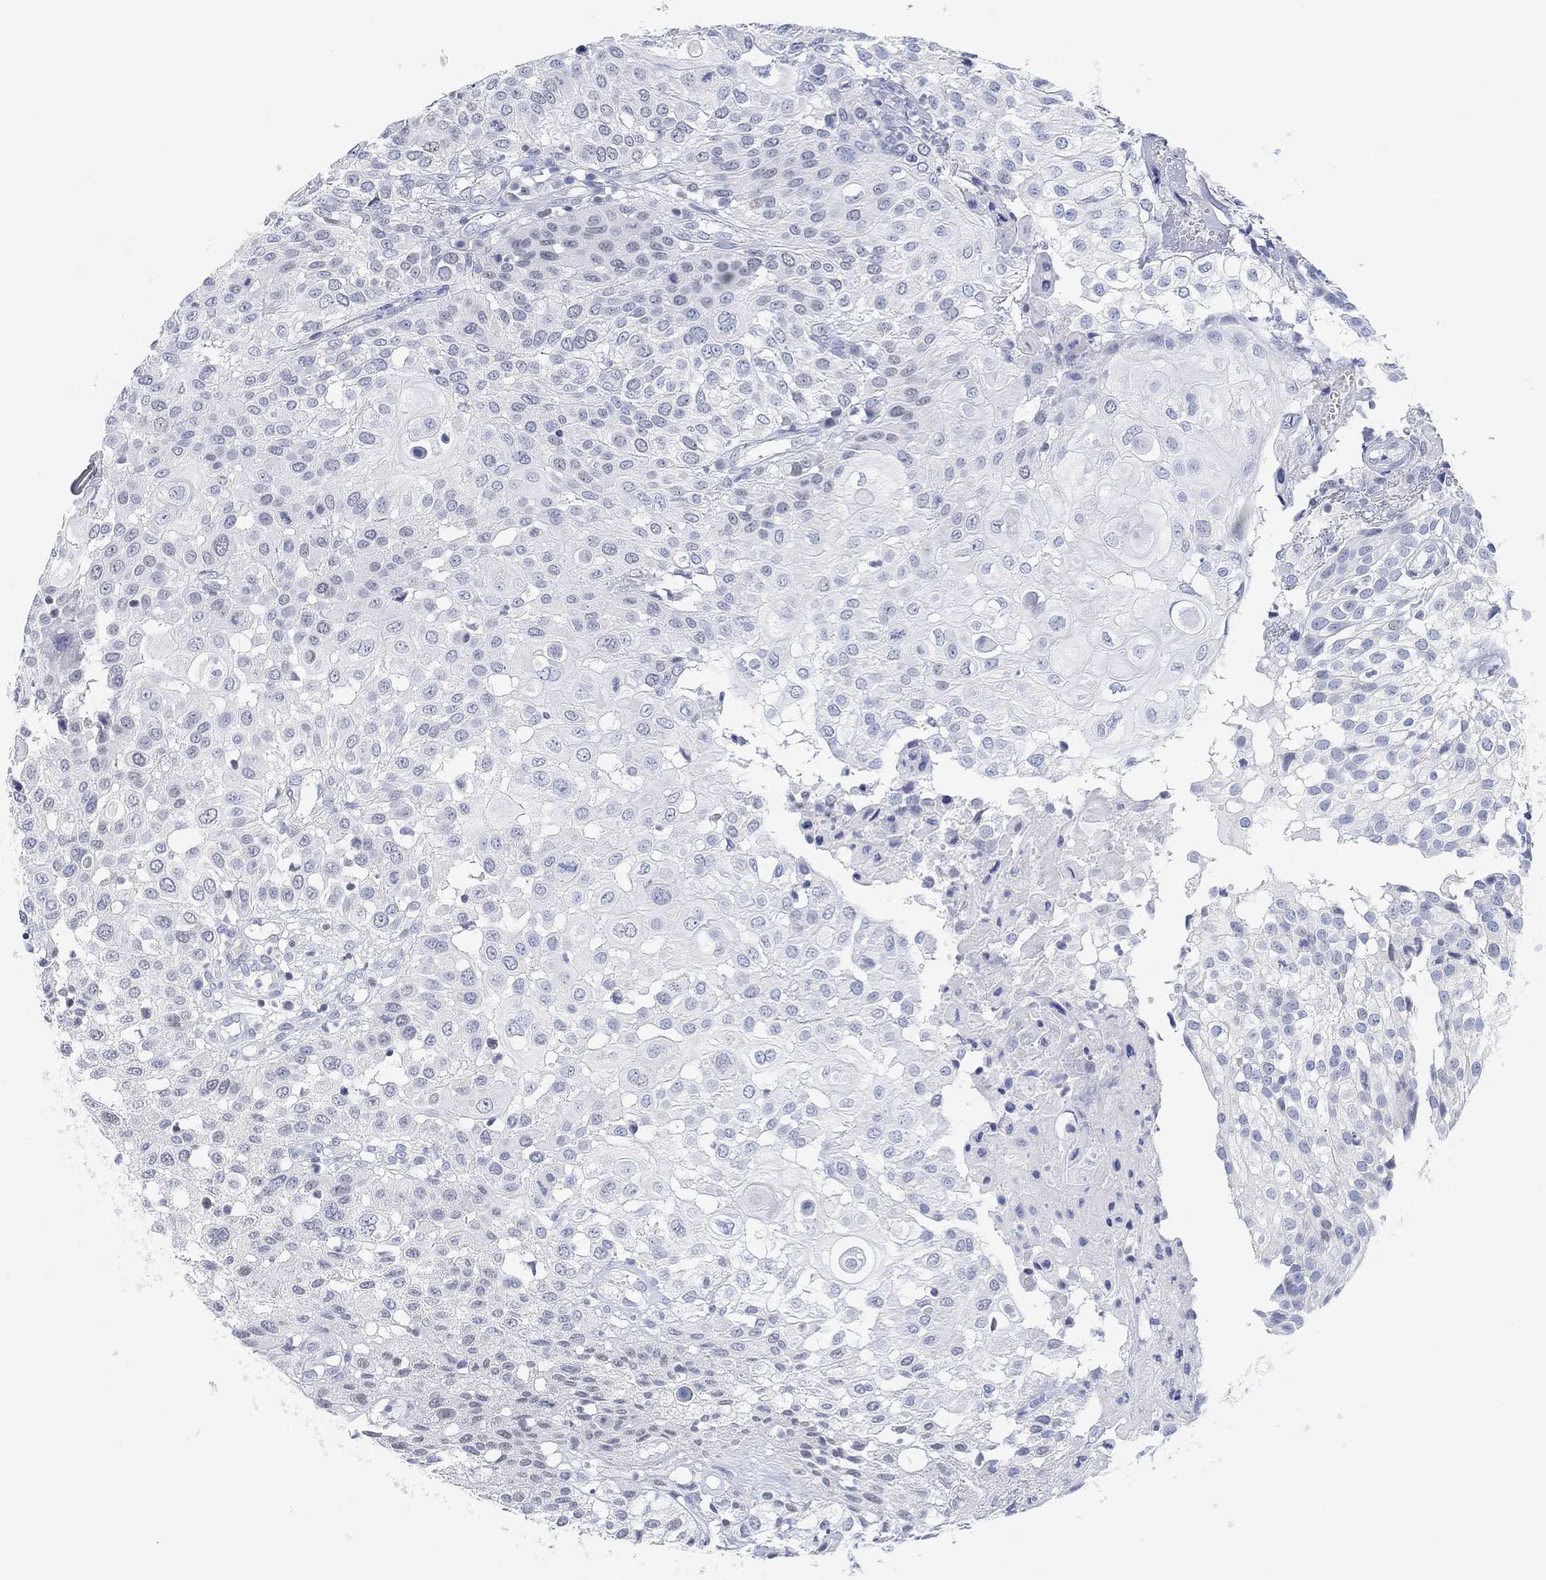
{"staining": {"intensity": "negative", "quantity": "none", "location": "none"}, "tissue": "urothelial cancer", "cell_type": "Tumor cells", "image_type": "cancer", "snomed": [{"axis": "morphology", "description": "Urothelial carcinoma, High grade"}, {"axis": "topography", "description": "Urinary bladder"}], "caption": "Immunohistochemistry of human urothelial carcinoma (high-grade) shows no positivity in tumor cells.", "gene": "ATP6V1E2", "patient": {"sex": "female", "age": 79}}